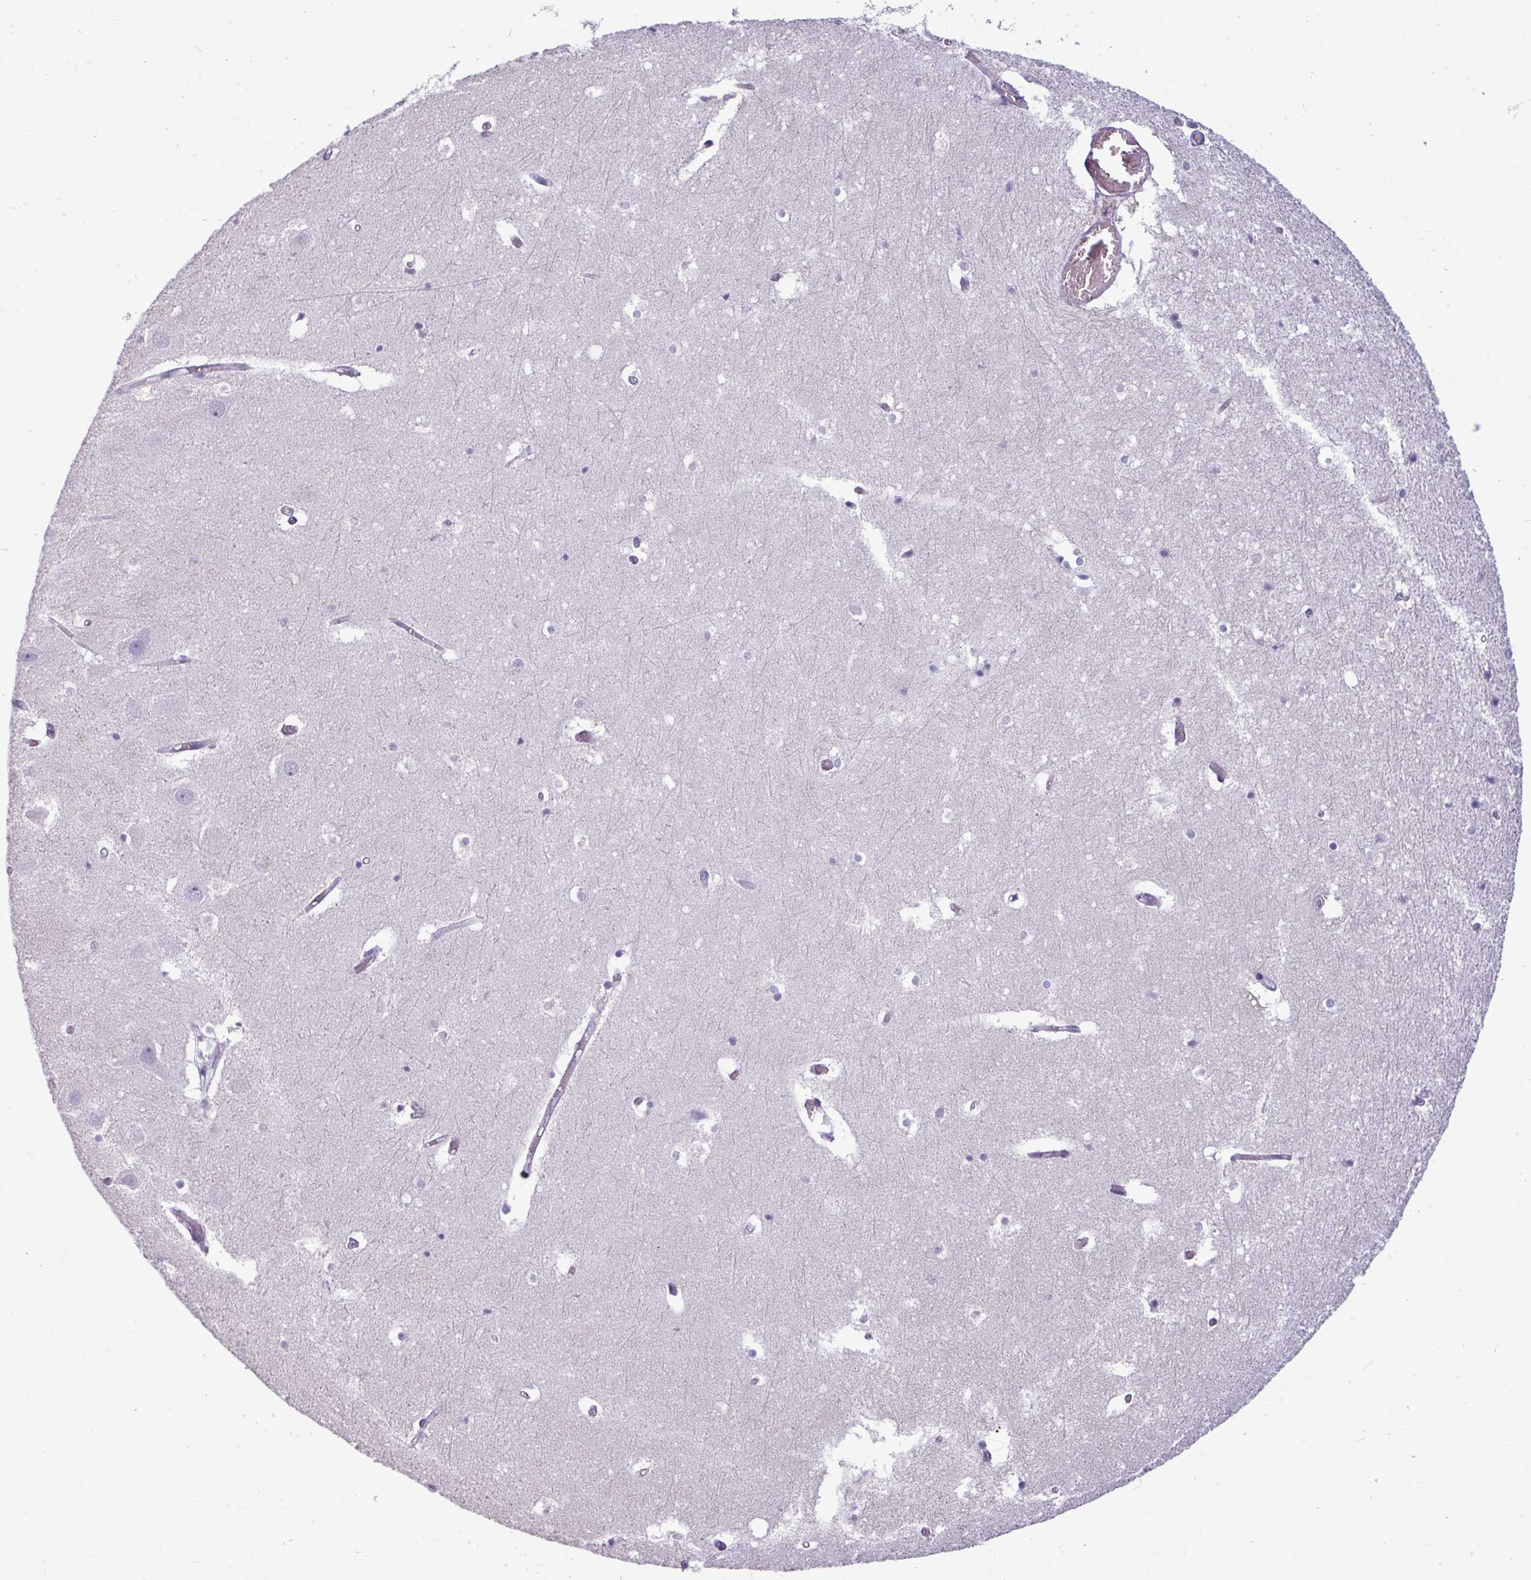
{"staining": {"intensity": "negative", "quantity": "none", "location": "none"}, "tissue": "hippocampus", "cell_type": "Glial cells", "image_type": "normal", "snomed": [{"axis": "morphology", "description": "Normal tissue, NOS"}, {"axis": "topography", "description": "Hippocampus"}], "caption": "IHC of unremarkable hippocampus displays no expression in glial cells.", "gene": "TRIM39", "patient": {"sex": "female", "age": 52}}